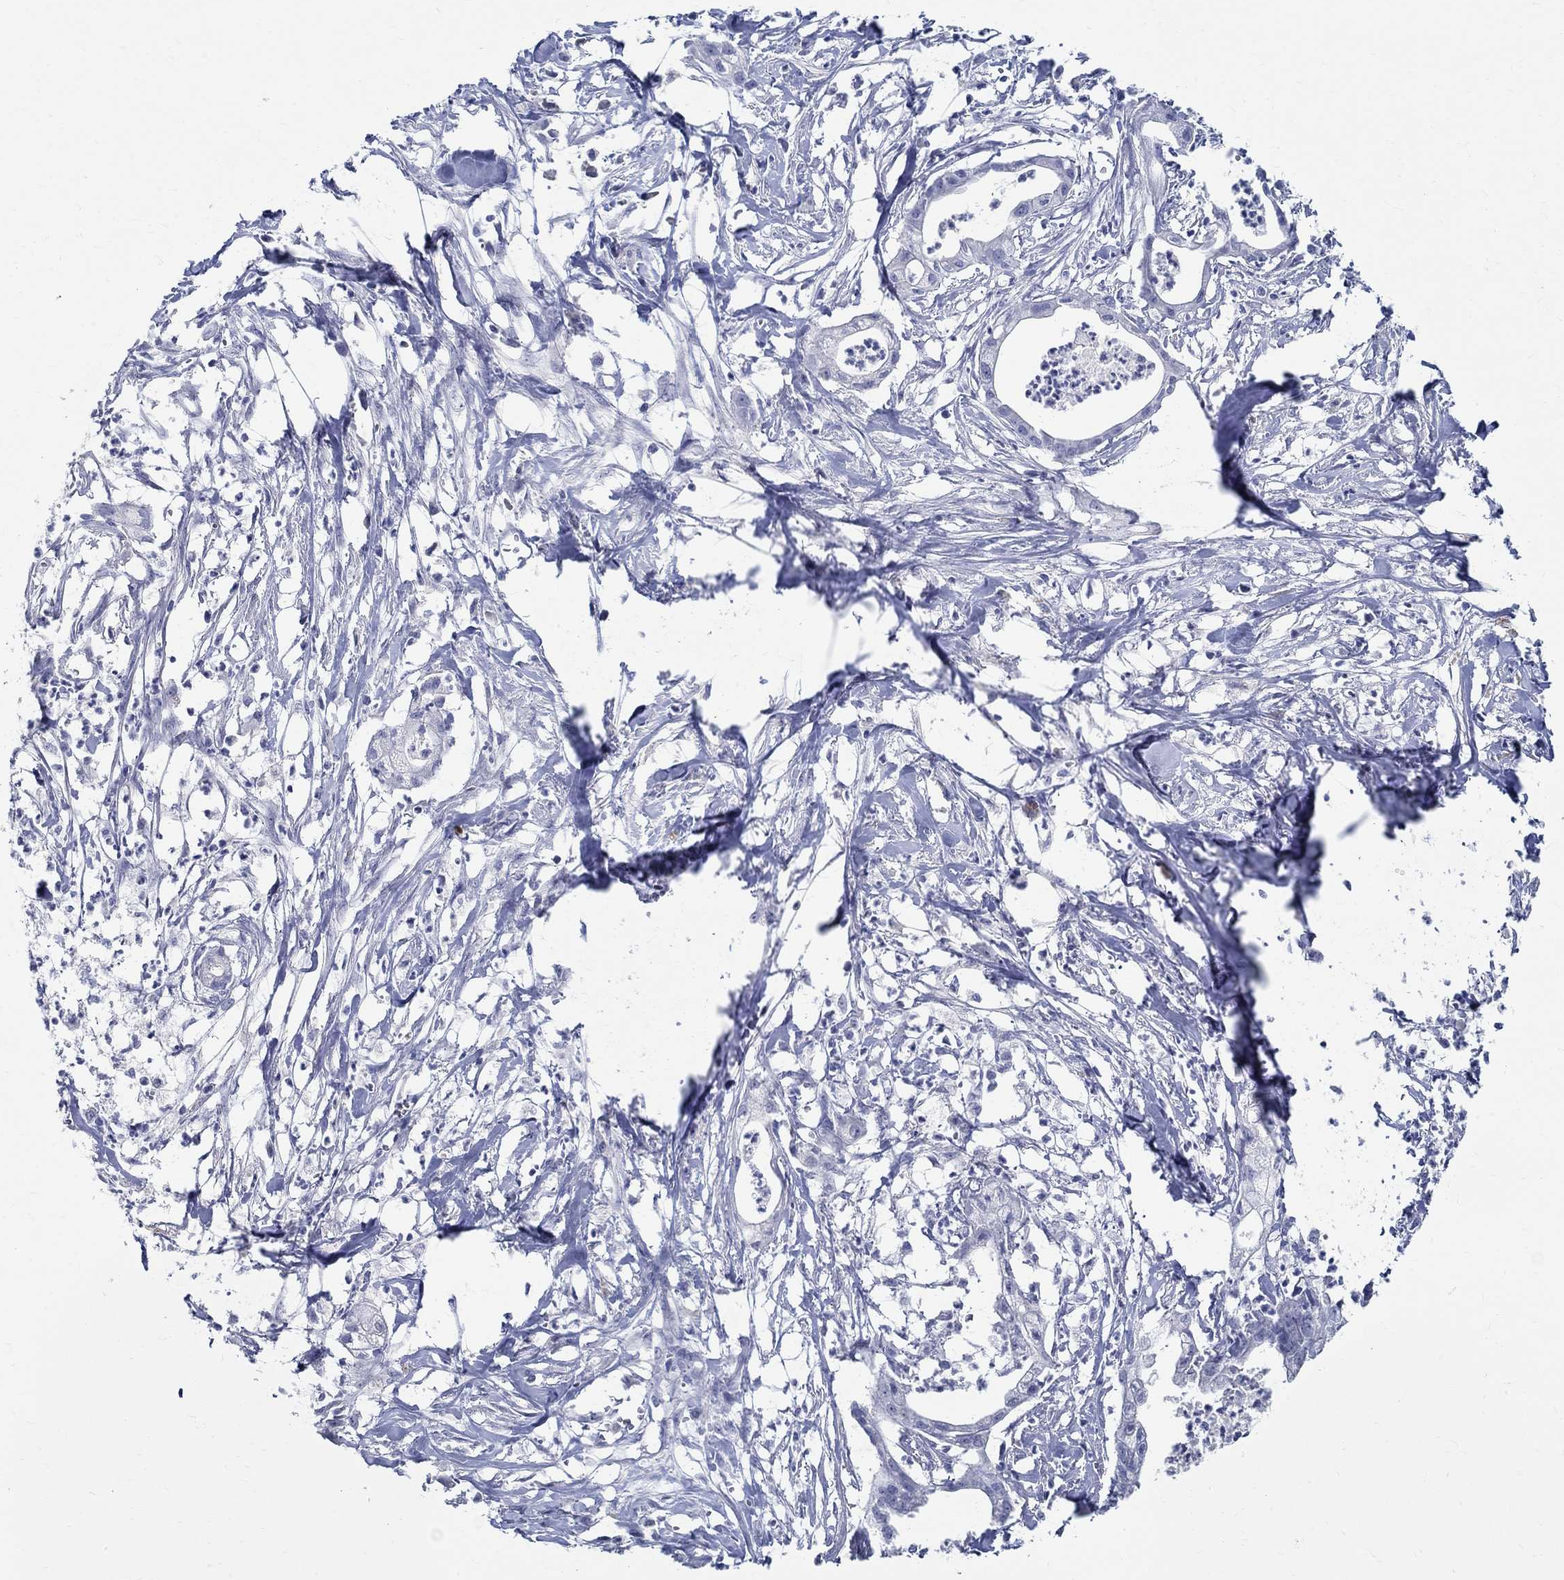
{"staining": {"intensity": "negative", "quantity": "none", "location": "none"}, "tissue": "pancreatic cancer", "cell_type": "Tumor cells", "image_type": "cancer", "snomed": [{"axis": "morphology", "description": "Normal tissue, NOS"}, {"axis": "morphology", "description": "Adenocarcinoma, NOS"}, {"axis": "topography", "description": "Pancreas"}], "caption": "A high-resolution photomicrograph shows immunohistochemistry staining of pancreatic cancer, which demonstrates no significant positivity in tumor cells.", "gene": "CETN1", "patient": {"sex": "female", "age": 58}}